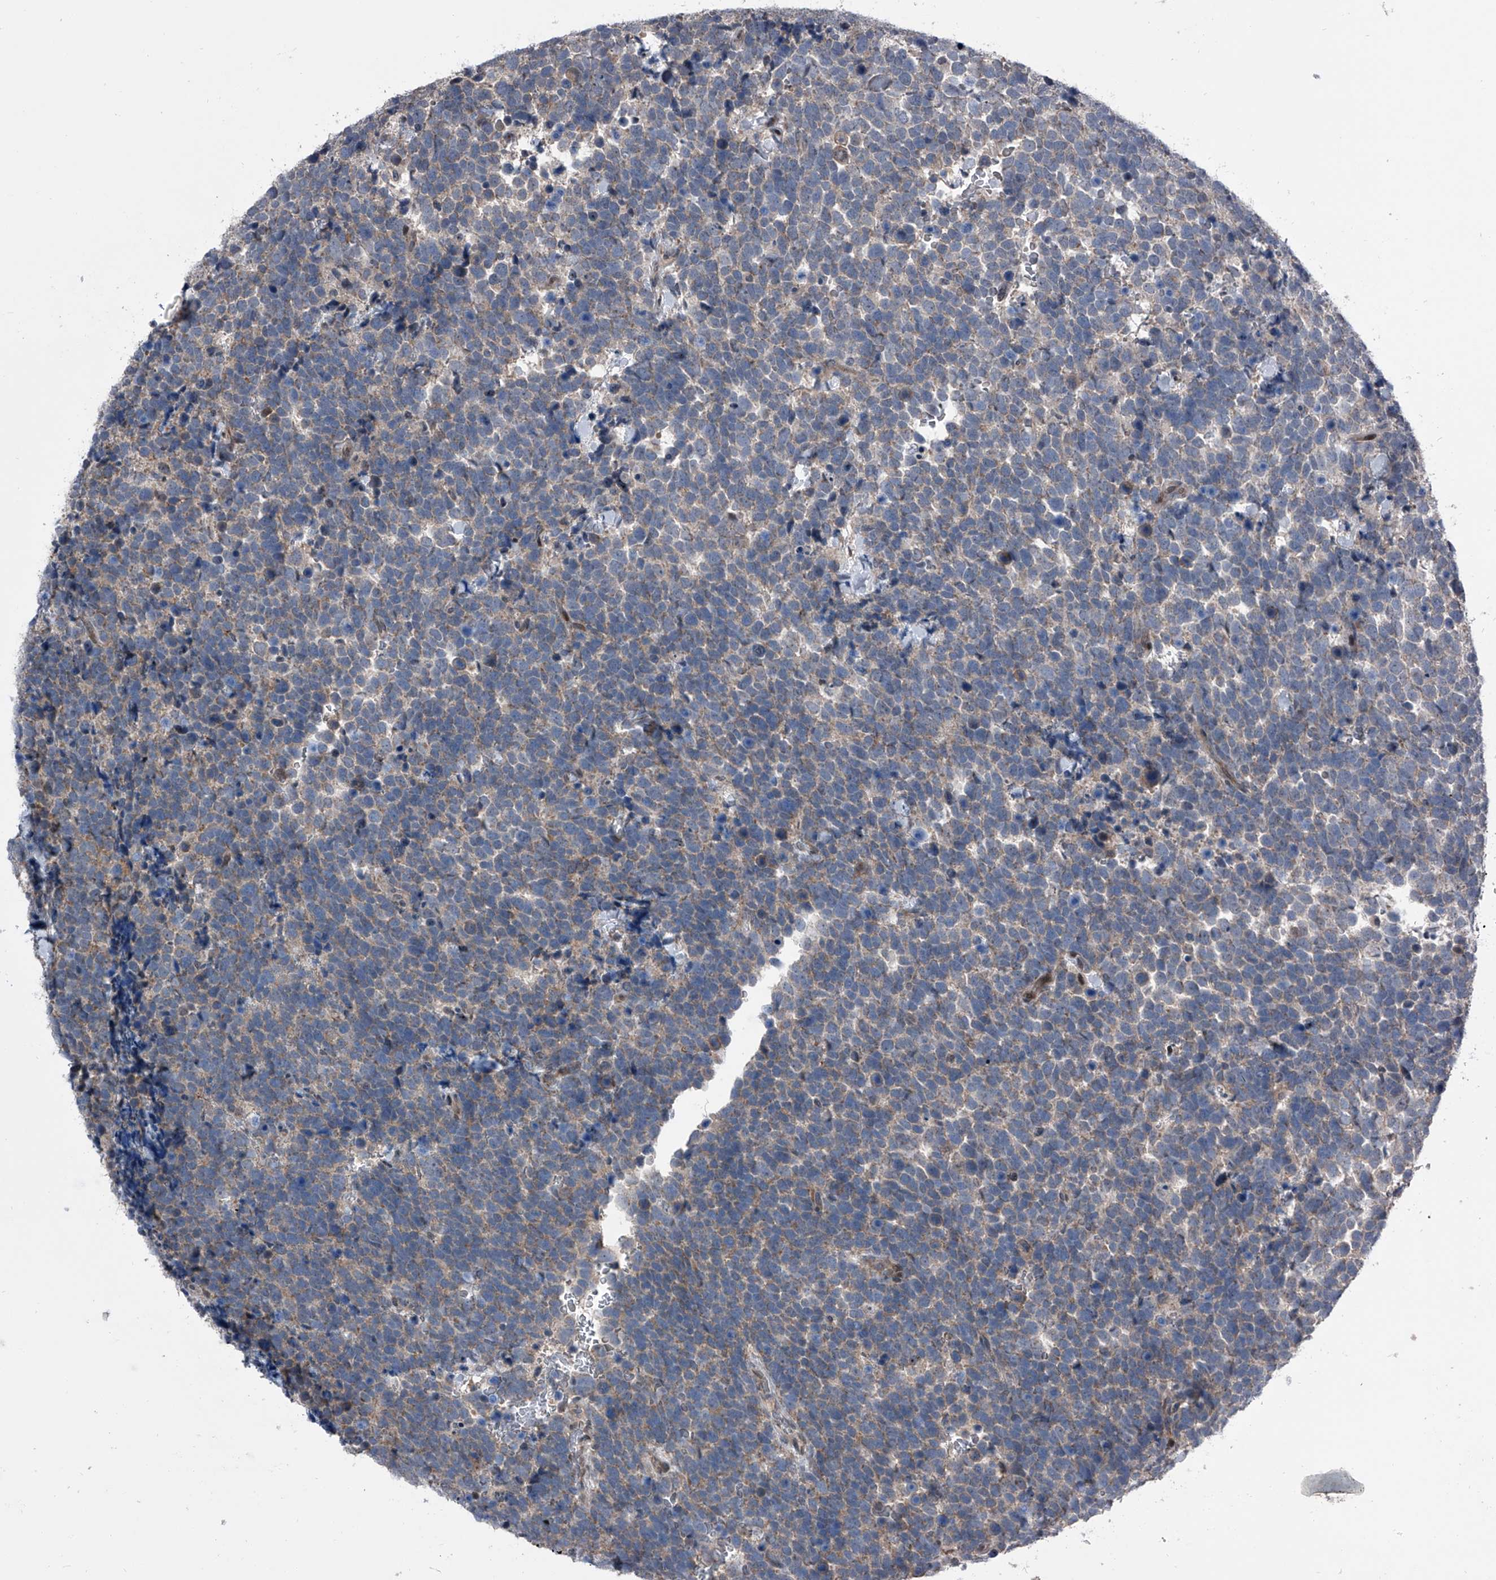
{"staining": {"intensity": "weak", "quantity": "25%-75%", "location": "cytoplasmic/membranous"}, "tissue": "urothelial cancer", "cell_type": "Tumor cells", "image_type": "cancer", "snomed": [{"axis": "morphology", "description": "Urothelial carcinoma, High grade"}, {"axis": "topography", "description": "Urinary bladder"}], "caption": "There is low levels of weak cytoplasmic/membranous positivity in tumor cells of high-grade urothelial carcinoma, as demonstrated by immunohistochemical staining (brown color).", "gene": "ELK4", "patient": {"sex": "female", "age": 82}}